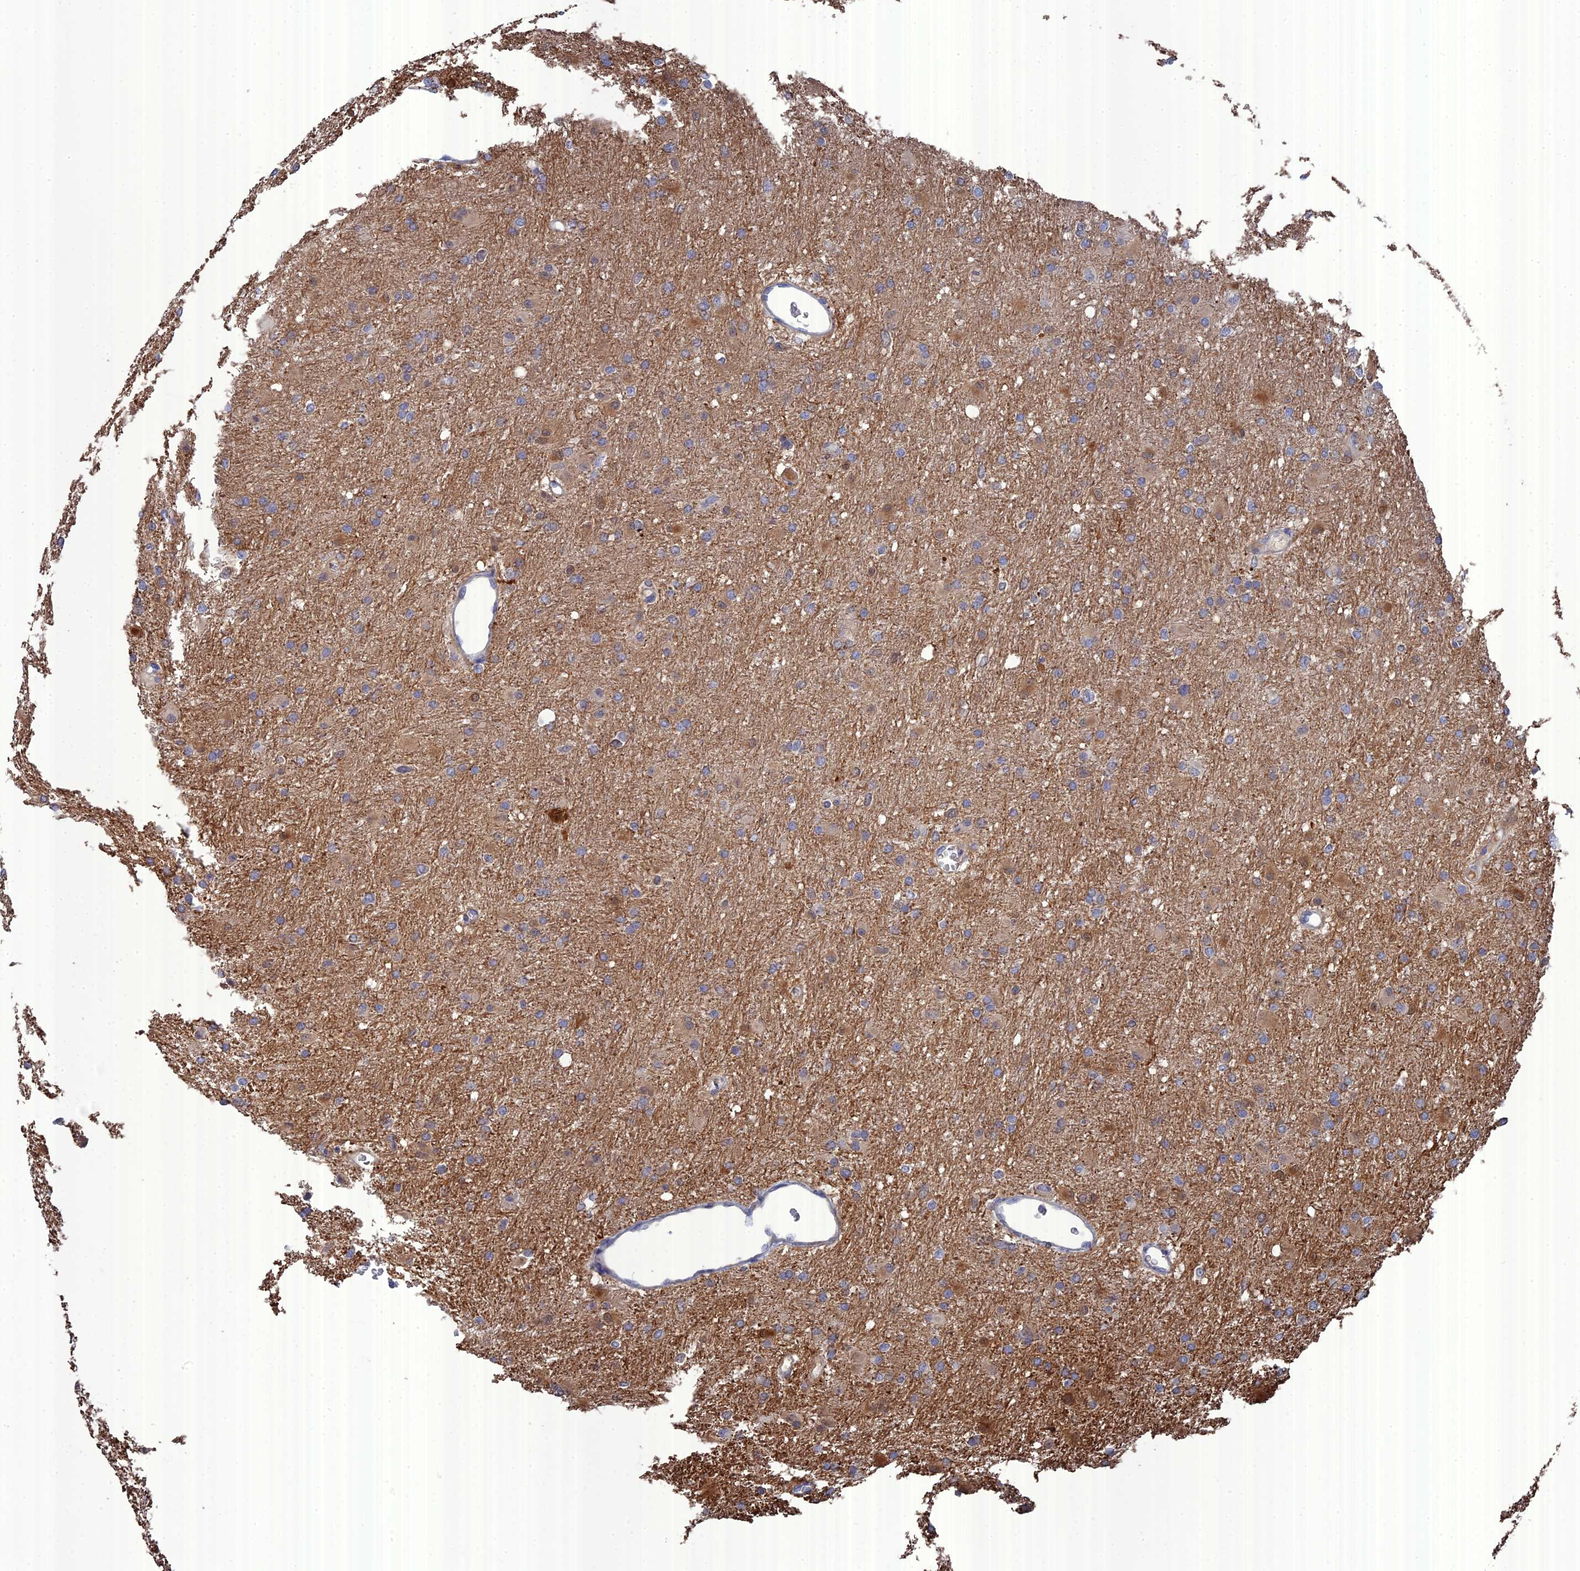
{"staining": {"intensity": "weak", "quantity": "25%-75%", "location": "cytoplasmic/membranous"}, "tissue": "glioma", "cell_type": "Tumor cells", "image_type": "cancer", "snomed": [{"axis": "morphology", "description": "Glioma, malignant, High grade"}, {"axis": "topography", "description": "Cerebral cortex"}], "caption": "An immunohistochemistry (IHC) histopathology image of tumor tissue is shown. Protein staining in brown labels weak cytoplasmic/membranous positivity in glioma within tumor cells.", "gene": "TMEM161A", "patient": {"sex": "female", "age": 36}}